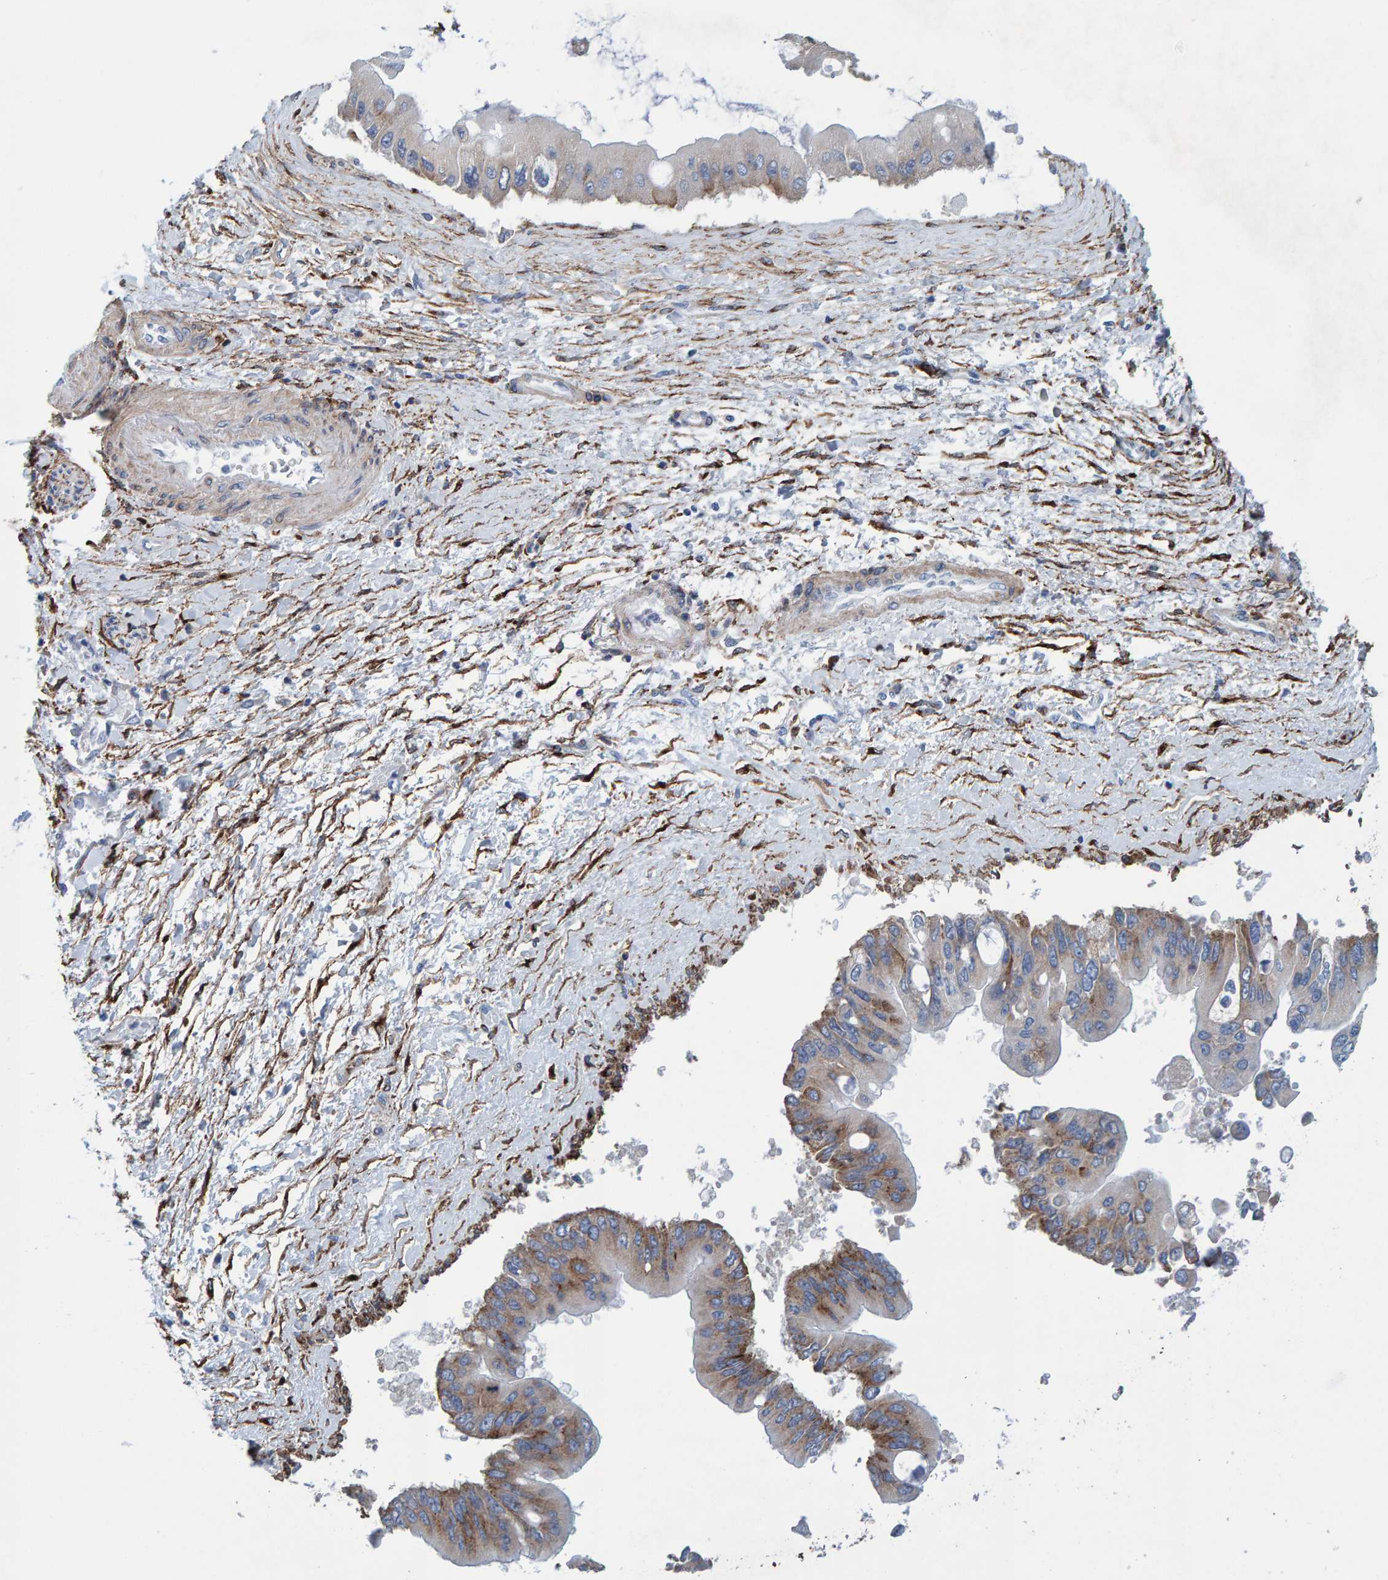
{"staining": {"intensity": "moderate", "quantity": "<25%", "location": "cytoplasmic/membranous"}, "tissue": "liver cancer", "cell_type": "Tumor cells", "image_type": "cancer", "snomed": [{"axis": "morphology", "description": "Cholangiocarcinoma"}, {"axis": "topography", "description": "Liver"}], "caption": "Human cholangiocarcinoma (liver) stained with a protein marker displays moderate staining in tumor cells.", "gene": "LRP1", "patient": {"sex": "male", "age": 50}}